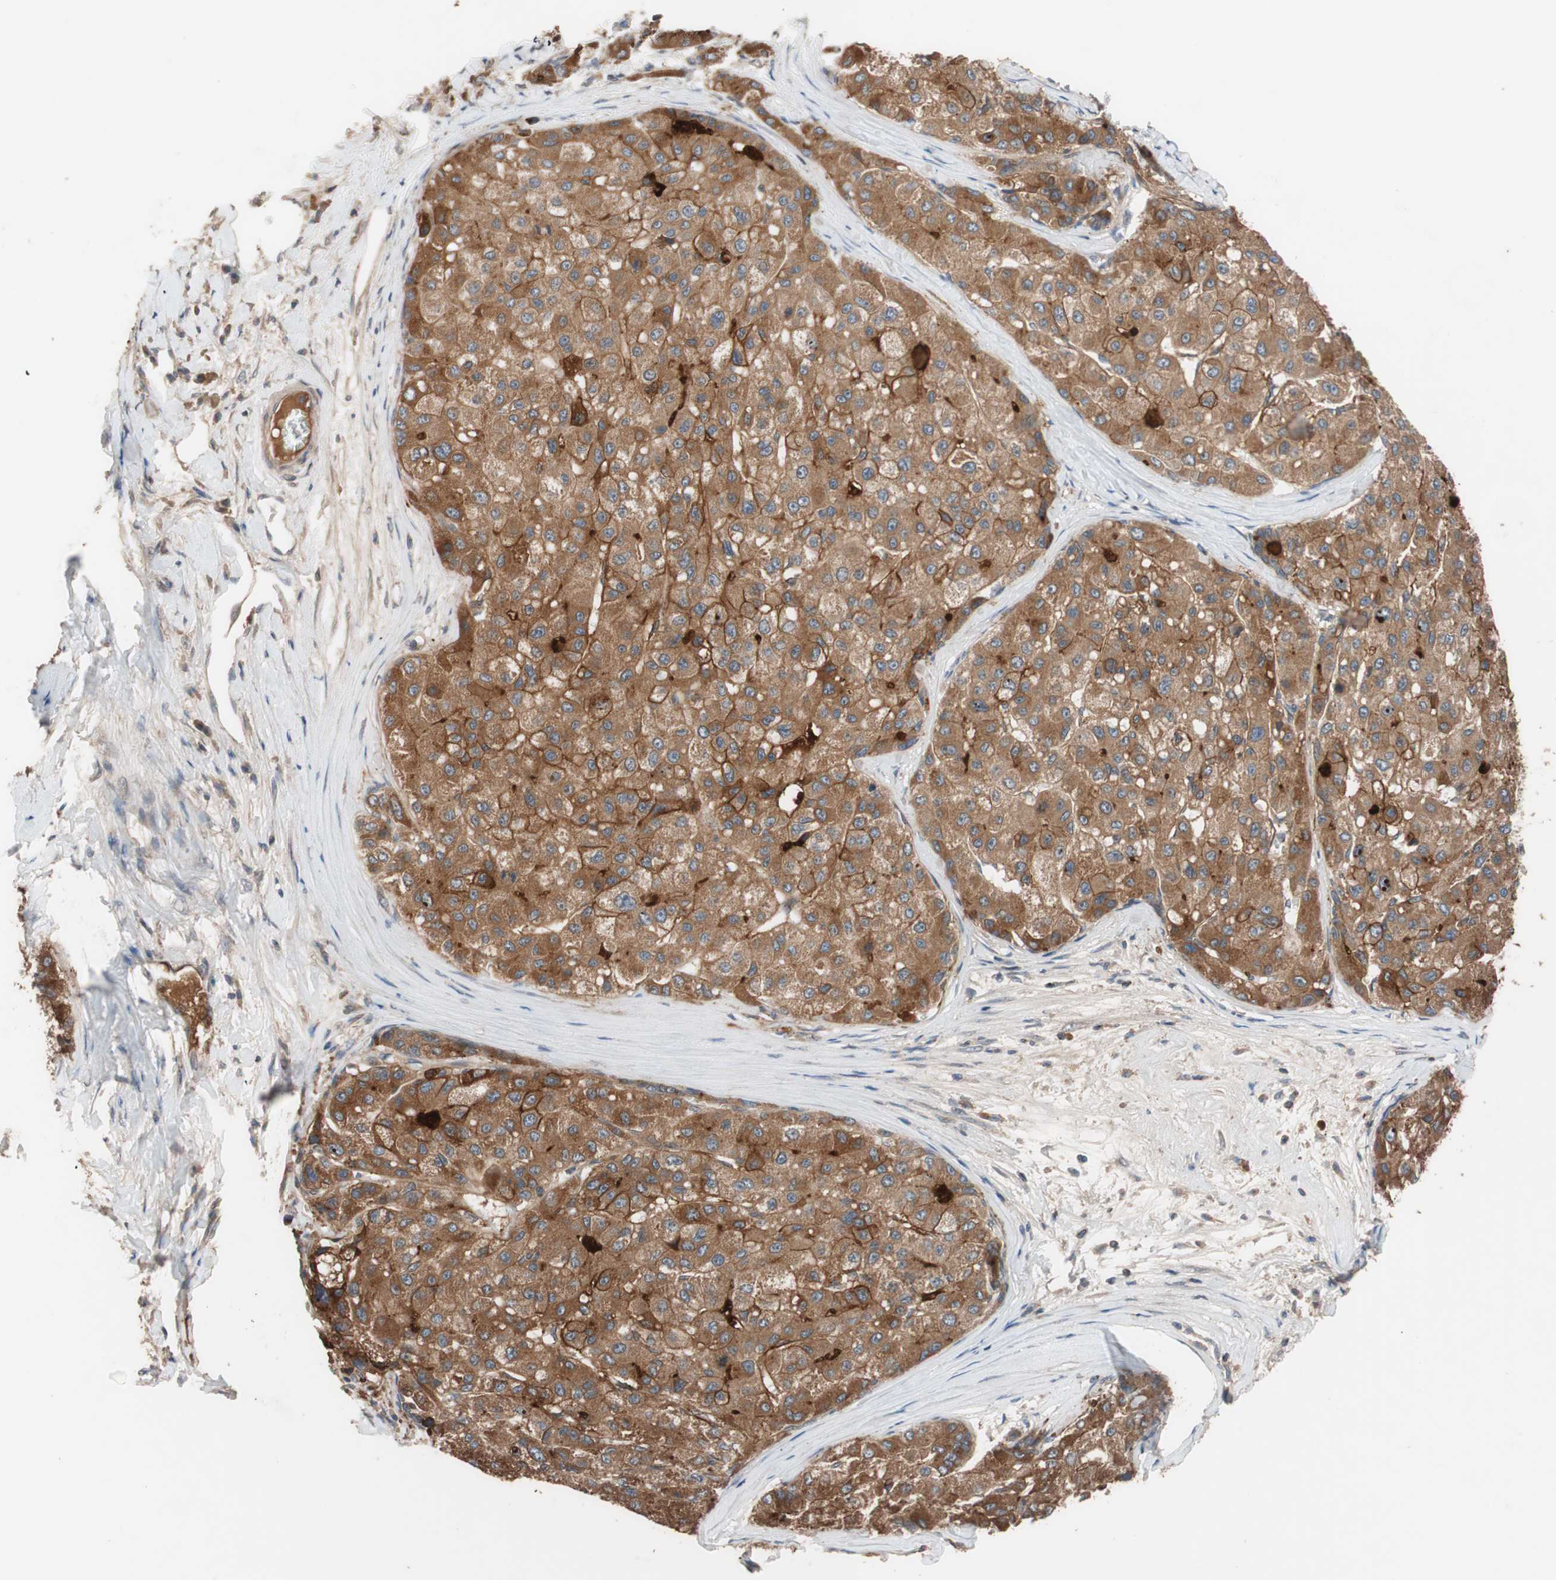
{"staining": {"intensity": "strong", "quantity": ">75%", "location": "cytoplasmic/membranous"}, "tissue": "liver cancer", "cell_type": "Tumor cells", "image_type": "cancer", "snomed": [{"axis": "morphology", "description": "Carcinoma, Hepatocellular, NOS"}, {"axis": "topography", "description": "Liver"}], "caption": "Hepatocellular carcinoma (liver) stained for a protein (brown) demonstrates strong cytoplasmic/membranous positive positivity in about >75% of tumor cells.", "gene": "SDC4", "patient": {"sex": "male", "age": 80}}